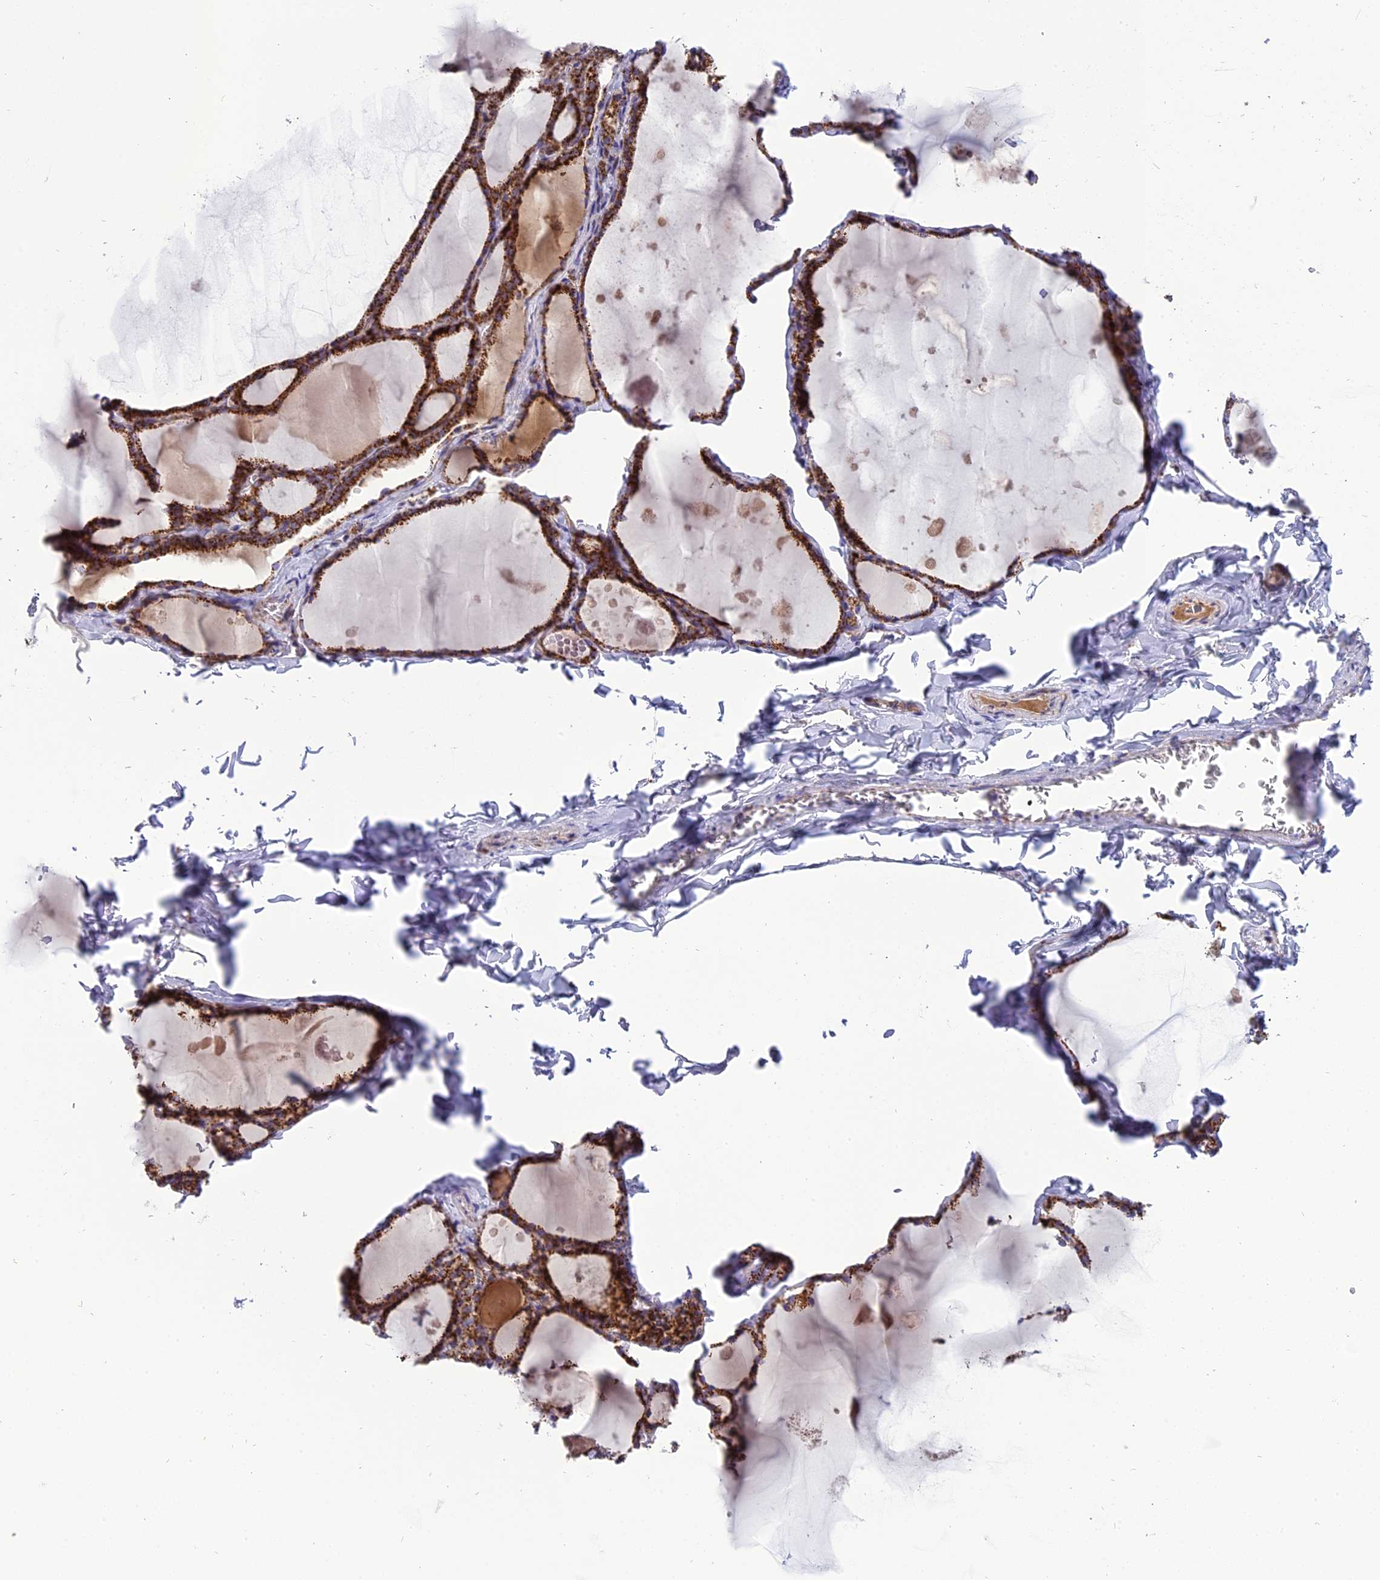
{"staining": {"intensity": "strong", "quantity": ">75%", "location": "cytoplasmic/membranous"}, "tissue": "thyroid gland", "cell_type": "Glandular cells", "image_type": "normal", "snomed": [{"axis": "morphology", "description": "Normal tissue, NOS"}, {"axis": "topography", "description": "Thyroid gland"}], "caption": "A brown stain highlights strong cytoplasmic/membranous expression of a protein in glandular cells of benign human thyroid gland. (brown staining indicates protein expression, while blue staining denotes nuclei).", "gene": "MRPS34", "patient": {"sex": "male", "age": 56}}